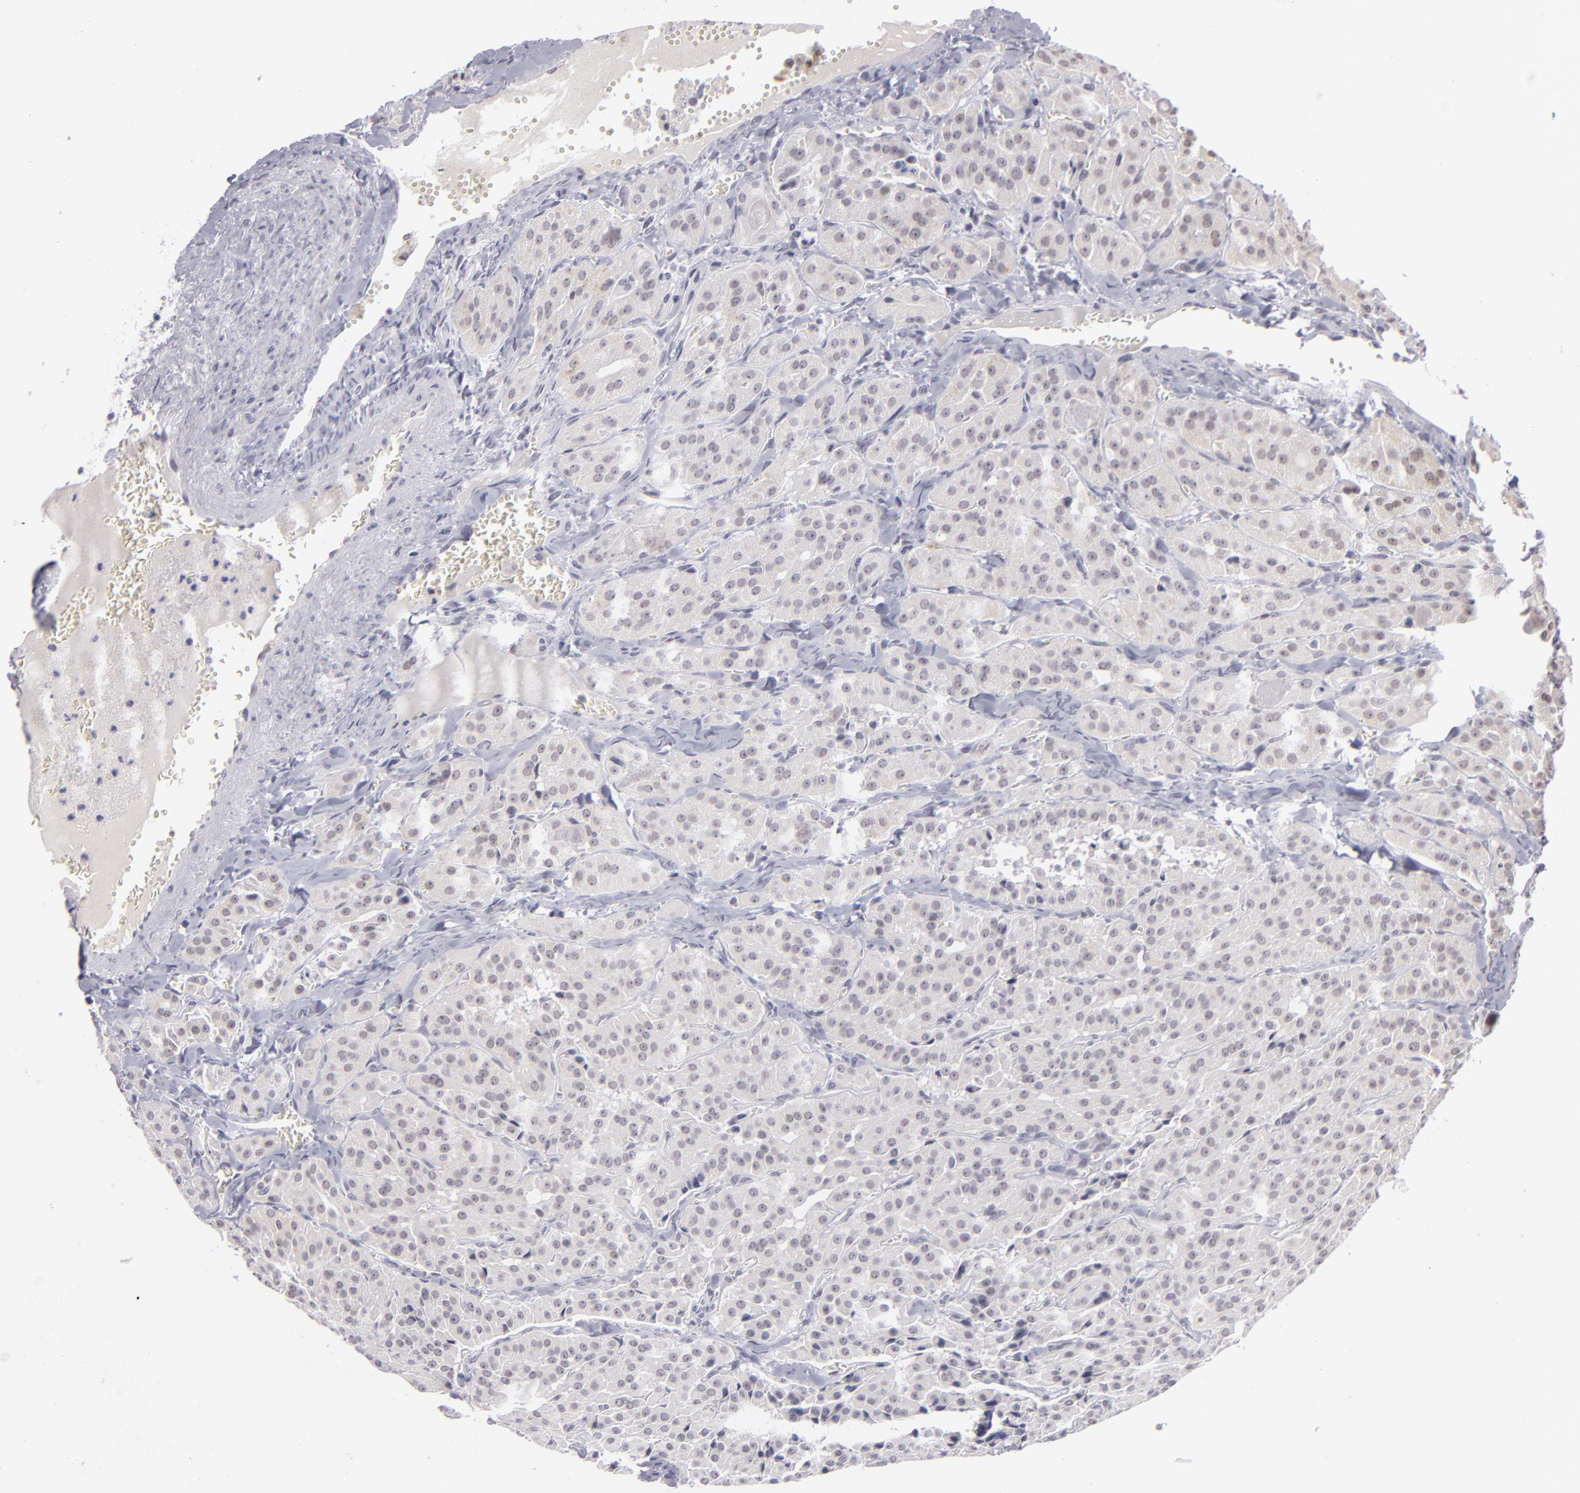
{"staining": {"intensity": "weak", "quantity": "<25%", "location": "nuclear"}, "tissue": "thyroid cancer", "cell_type": "Tumor cells", "image_type": "cancer", "snomed": [{"axis": "morphology", "description": "Carcinoma, NOS"}, {"axis": "topography", "description": "Thyroid gland"}], "caption": "Immunohistochemistry micrograph of neoplastic tissue: carcinoma (thyroid) stained with DAB reveals no significant protein expression in tumor cells. (Immunohistochemistry, brightfield microscopy, high magnification).", "gene": "ZNF205", "patient": {"sex": "male", "age": 76}}